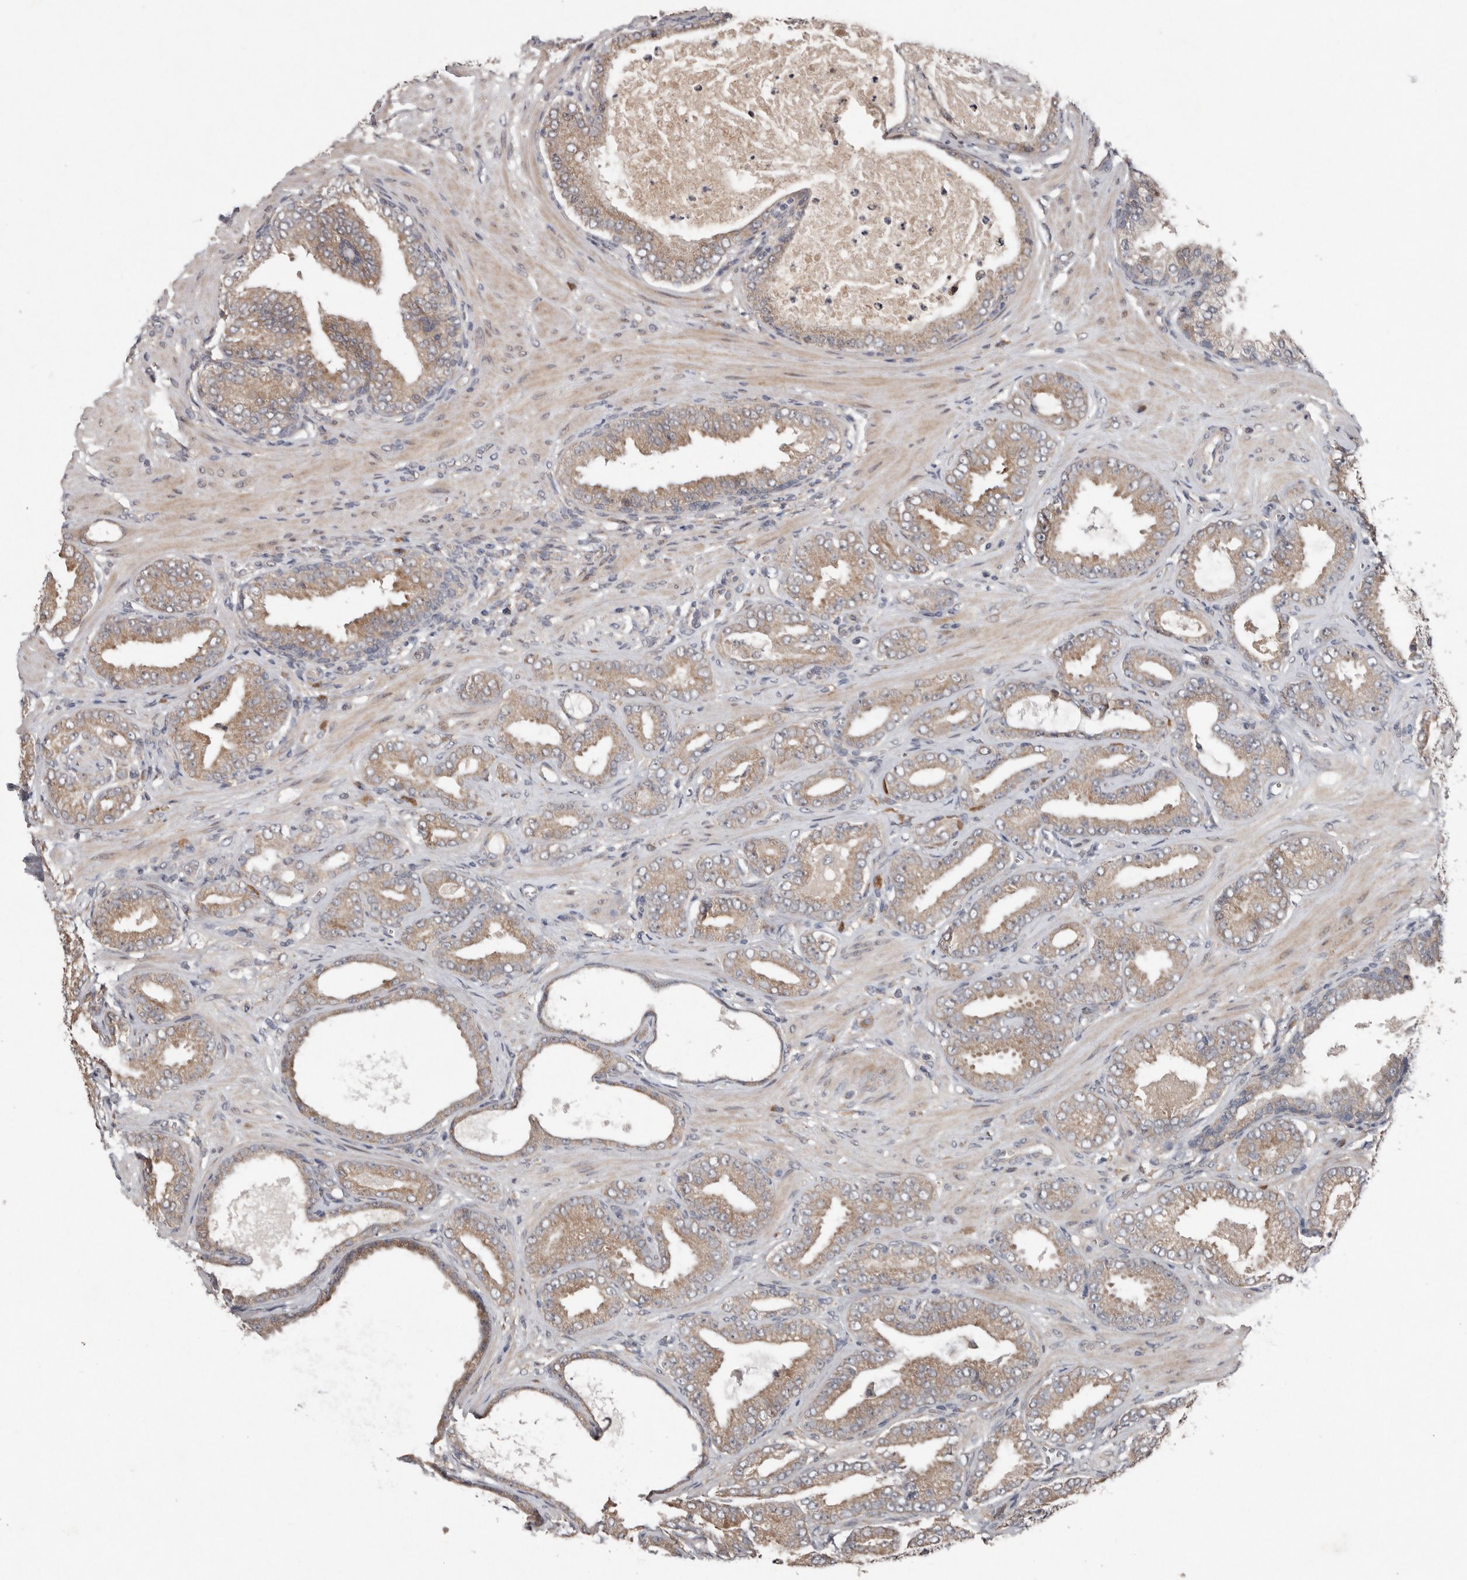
{"staining": {"intensity": "weak", "quantity": "25%-75%", "location": "cytoplasmic/membranous"}, "tissue": "prostate cancer", "cell_type": "Tumor cells", "image_type": "cancer", "snomed": [{"axis": "morphology", "description": "Adenocarcinoma, Low grade"}, {"axis": "topography", "description": "Prostate"}], "caption": "Protein staining of prostate adenocarcinoma (low-grade) tissue displays weak cytoplasmic/membranous staining in approximately 25%-75% of tumor cells. Using DAB (brown) and hematoxylin (blue) stains, captured at high magnification using brightfield microscopy.", "gene": "CHML", "patient": {"sex": "male", "age": 63}}